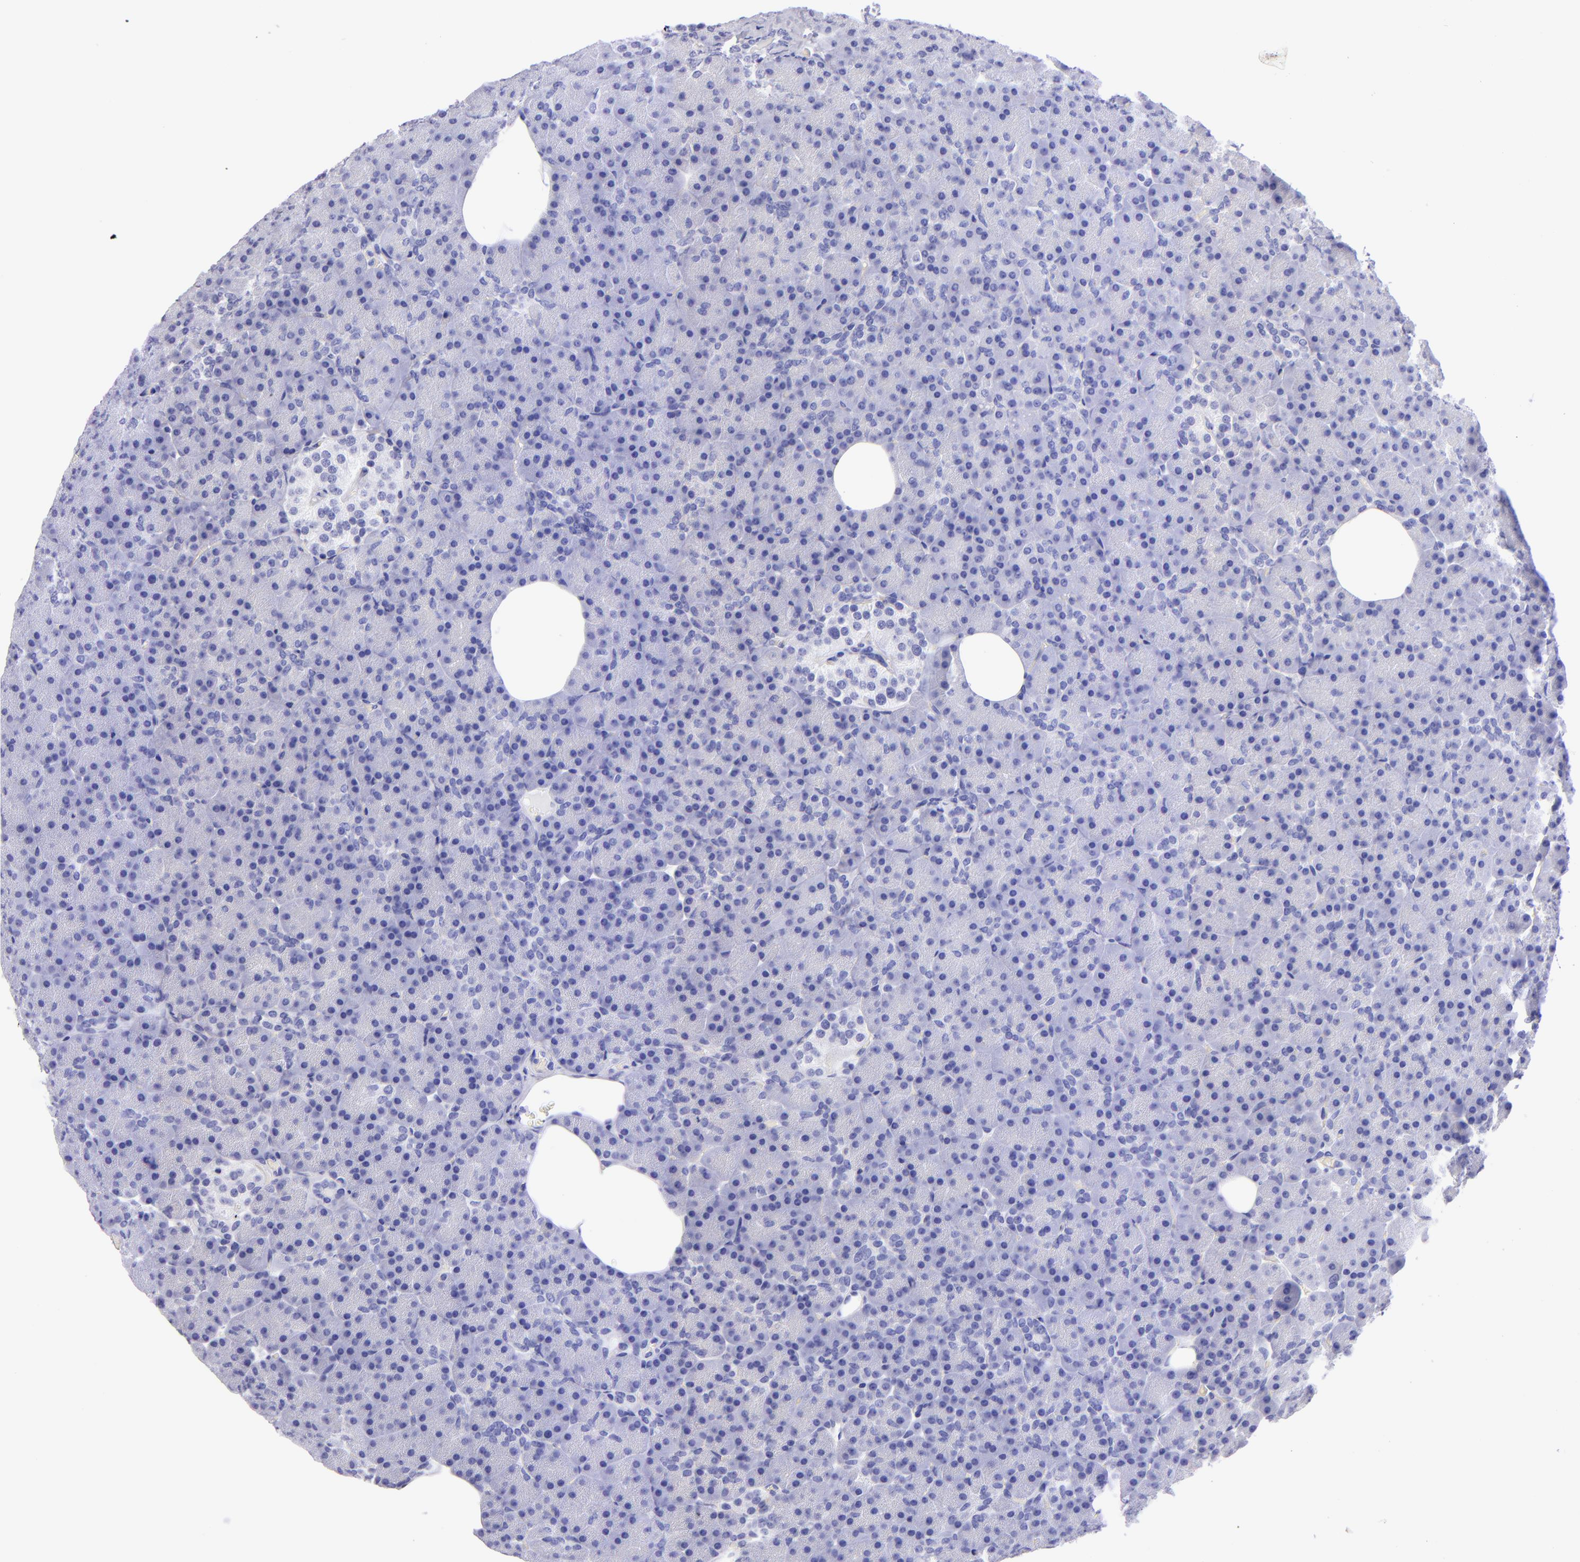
{"staining": {"intensity": "negative", "quantity": "none", "location": "none"}, "tissue": "pancreas", "cell_type": "Exocrine glandular cells", "image_type": "normal", "snomed": [{"axis": "morphology", "description": "Normal tissue, NOS"}, {"axis": "topography", "description": "Pancreas"}], "caption": "A high-resolution image shows IHC staining of unremarkable pancreas, which reveals no significant positivity in exocrine glandular cells.", "gene": "TYRP1", "patient": {"sex": "female", "age": 35}}